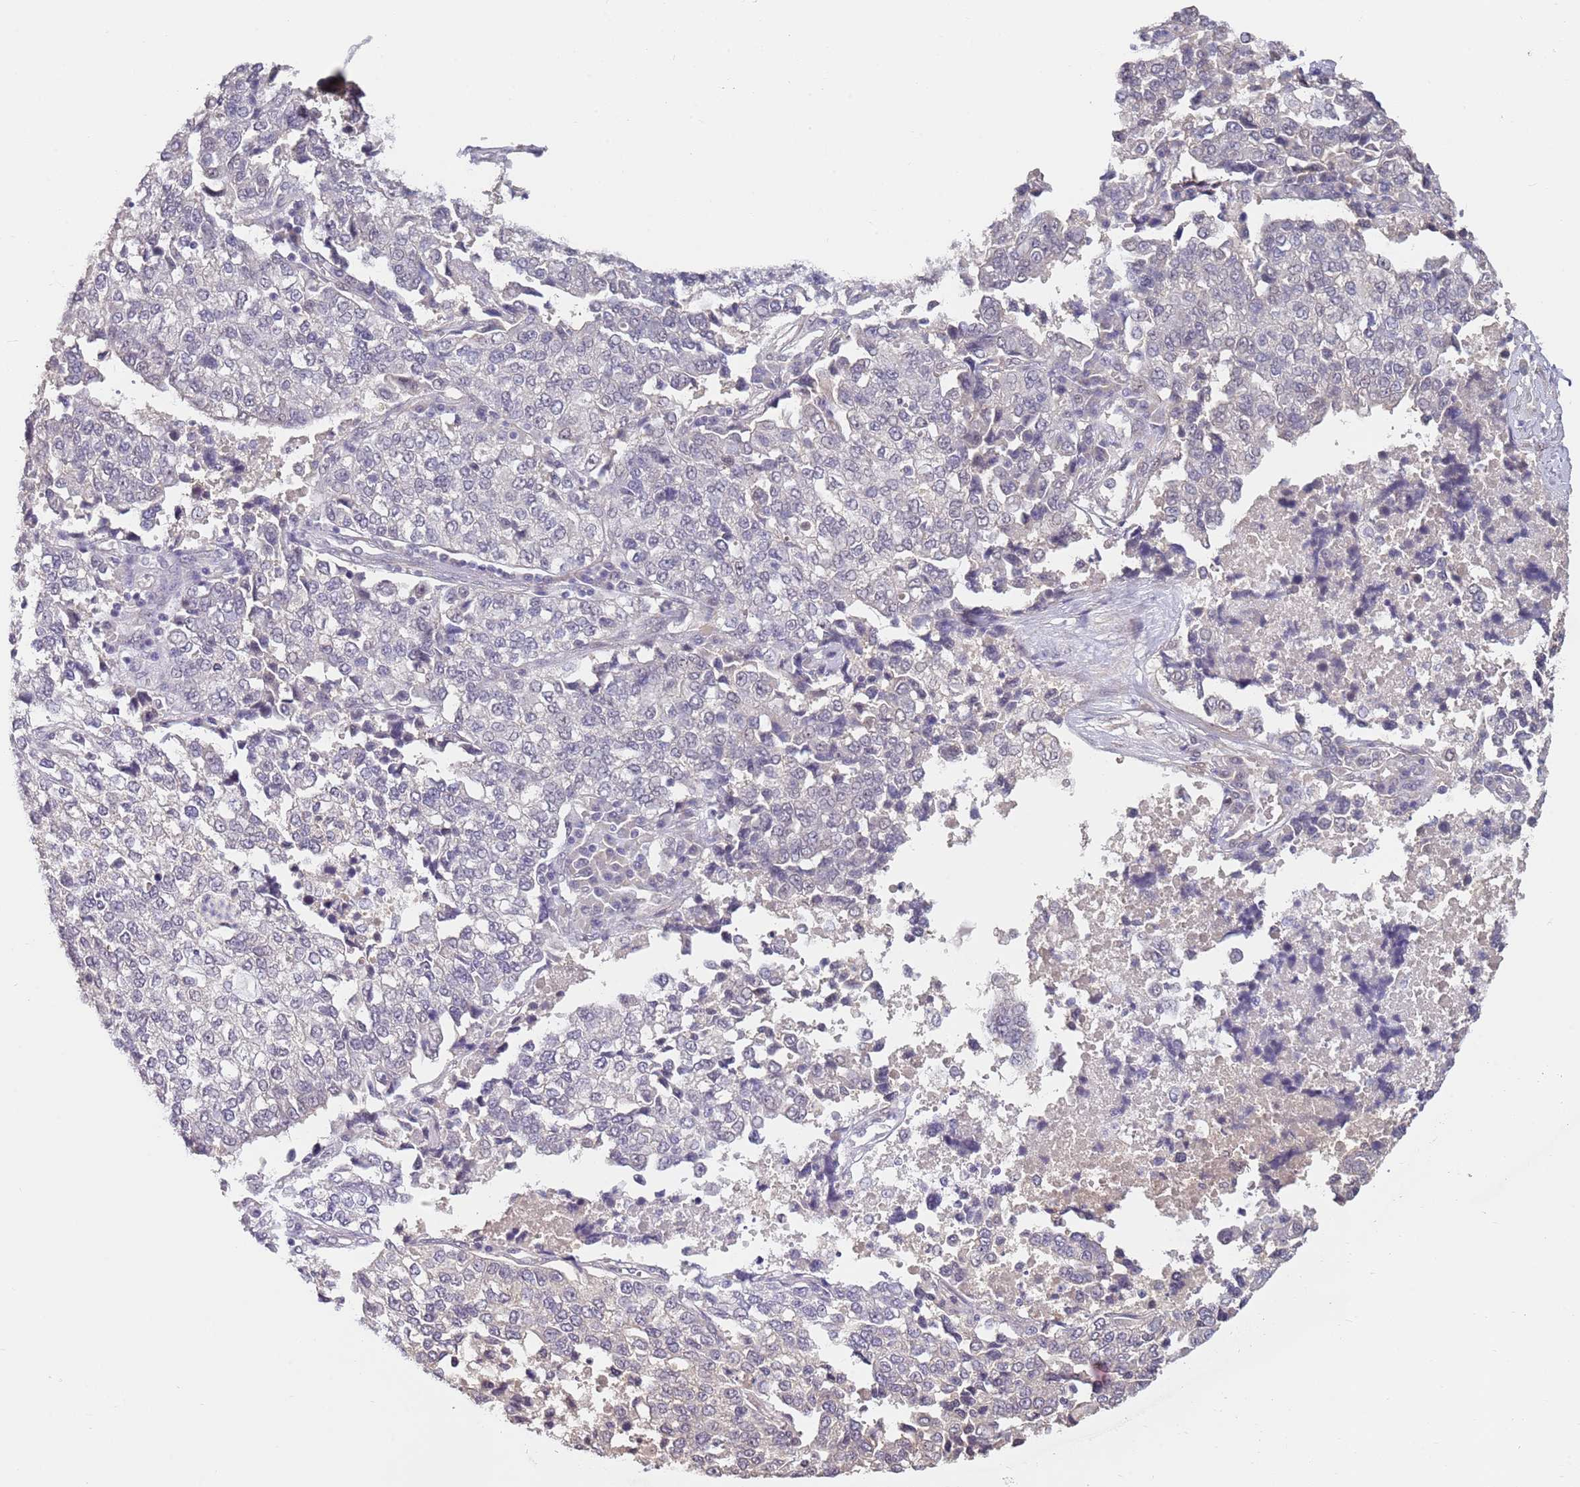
{"staining": {"intensity": "negative", "quantity": "none", "location": "none"}, "tissue": "lung cancer", "cell_type": "Tumor cells", "image_type": "cancer", "snomed": [{"axis": "morphology", "description": "Adenocarcinoma, NOS"}, {"axis": "topography", "description": "Lung"}], "caption": "The IHC histopathology image has no significant staining in tumor cells of lung cancer tissue.", "gene": "WDR93", "patient": {"sex": "male", "age": 49}}